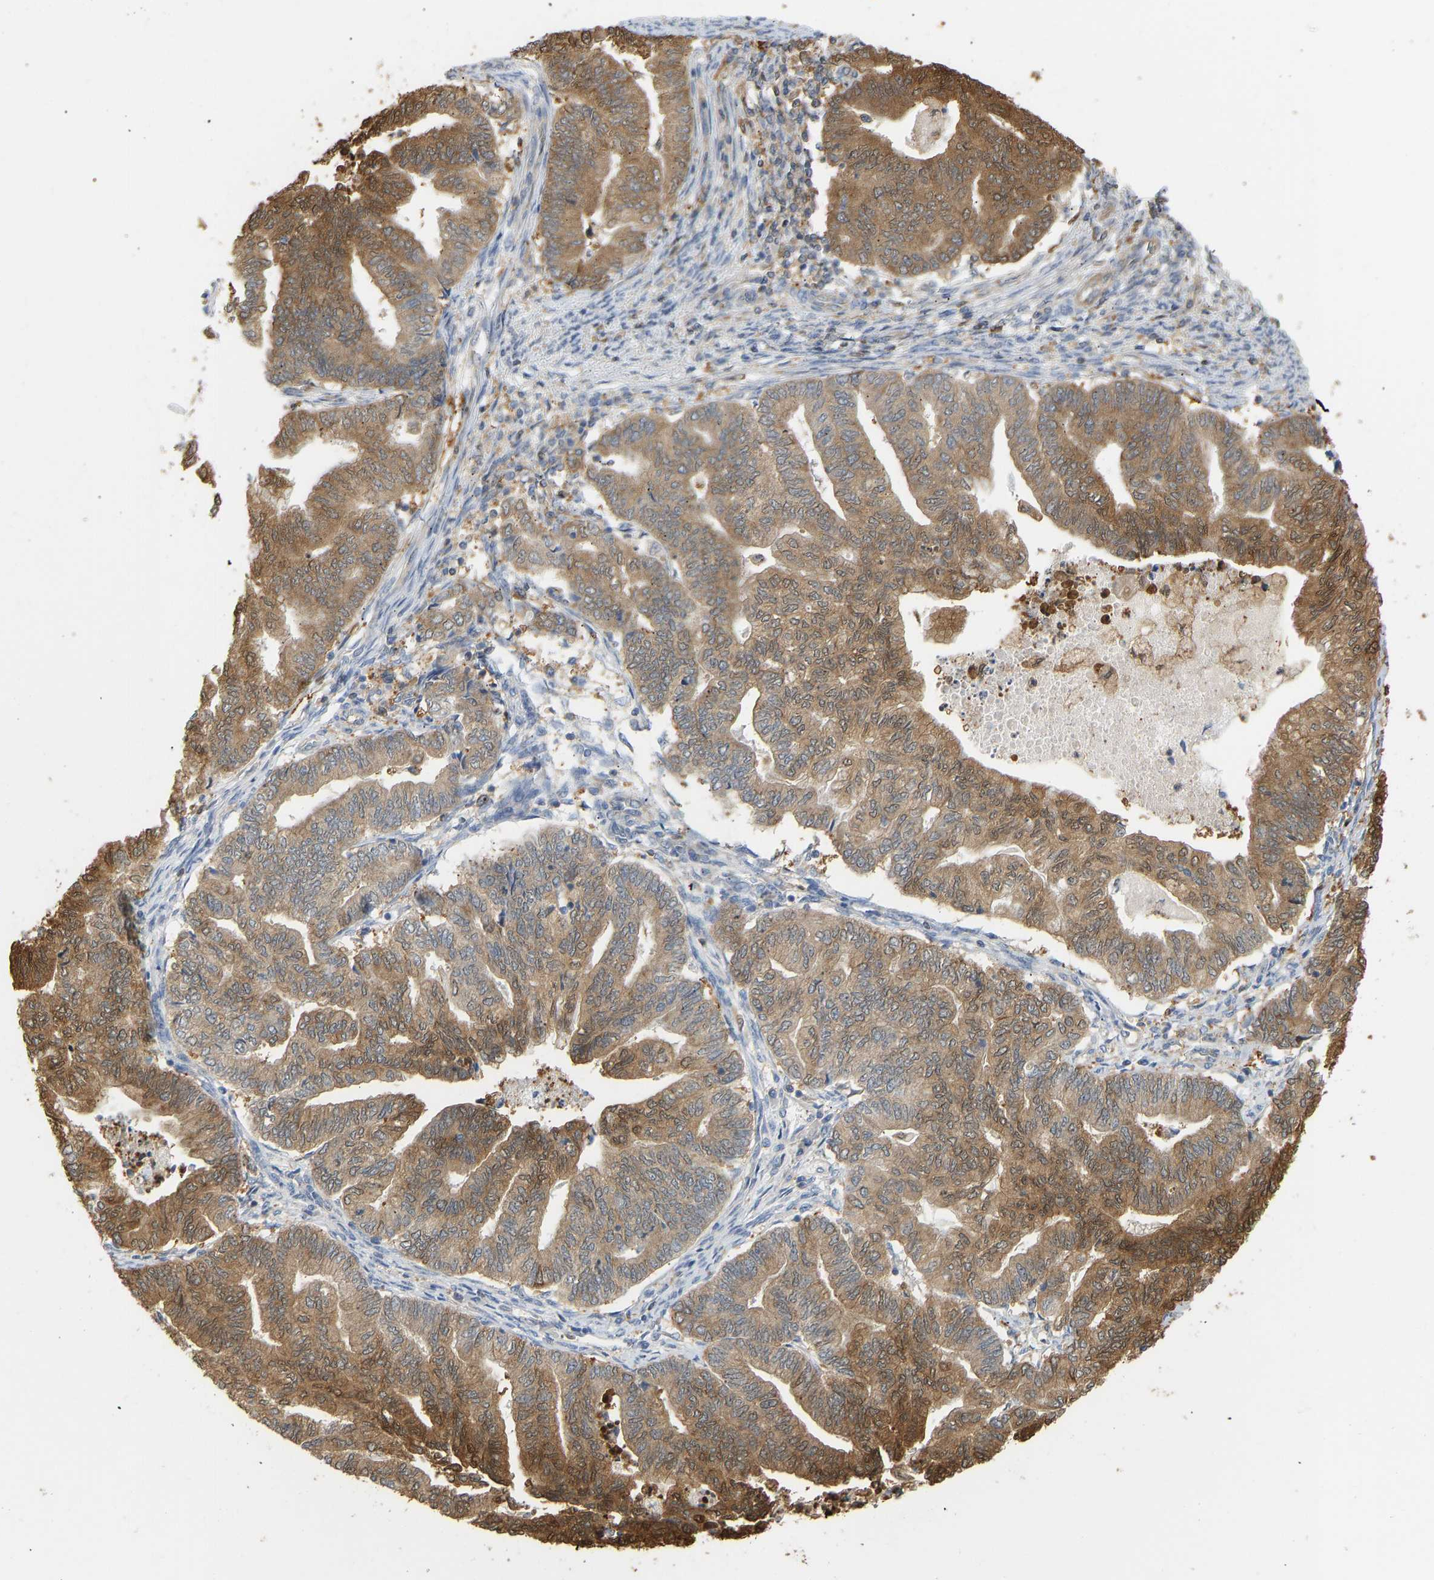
{"staining": {"intensity": "moderate", "quantity": ">75%", "location": "cytoplasmic/membranous"}, "tissue": "endometrial cancer", "cell_type": "Tumor cells", "image_type": "cancer", "snomed": [{"axis": "morphology", "description": "Adenocarcinoma, NOS"}, {"axis": "topography", "description": "Endometrium"}], "caption": "Immunohistochemistry (IHC) photomicrograph of neoplastic tissue: endometrial adenocarcinoma stained using IHC exhibits medium levels of moderate protein expression localized specifically in the cytoplasmic/membranous of tumor cells, appearing as a cytoplasmic/membranous brown color.", "gene": "ENO1", "patient": {"sex": "female", "age": 79}}